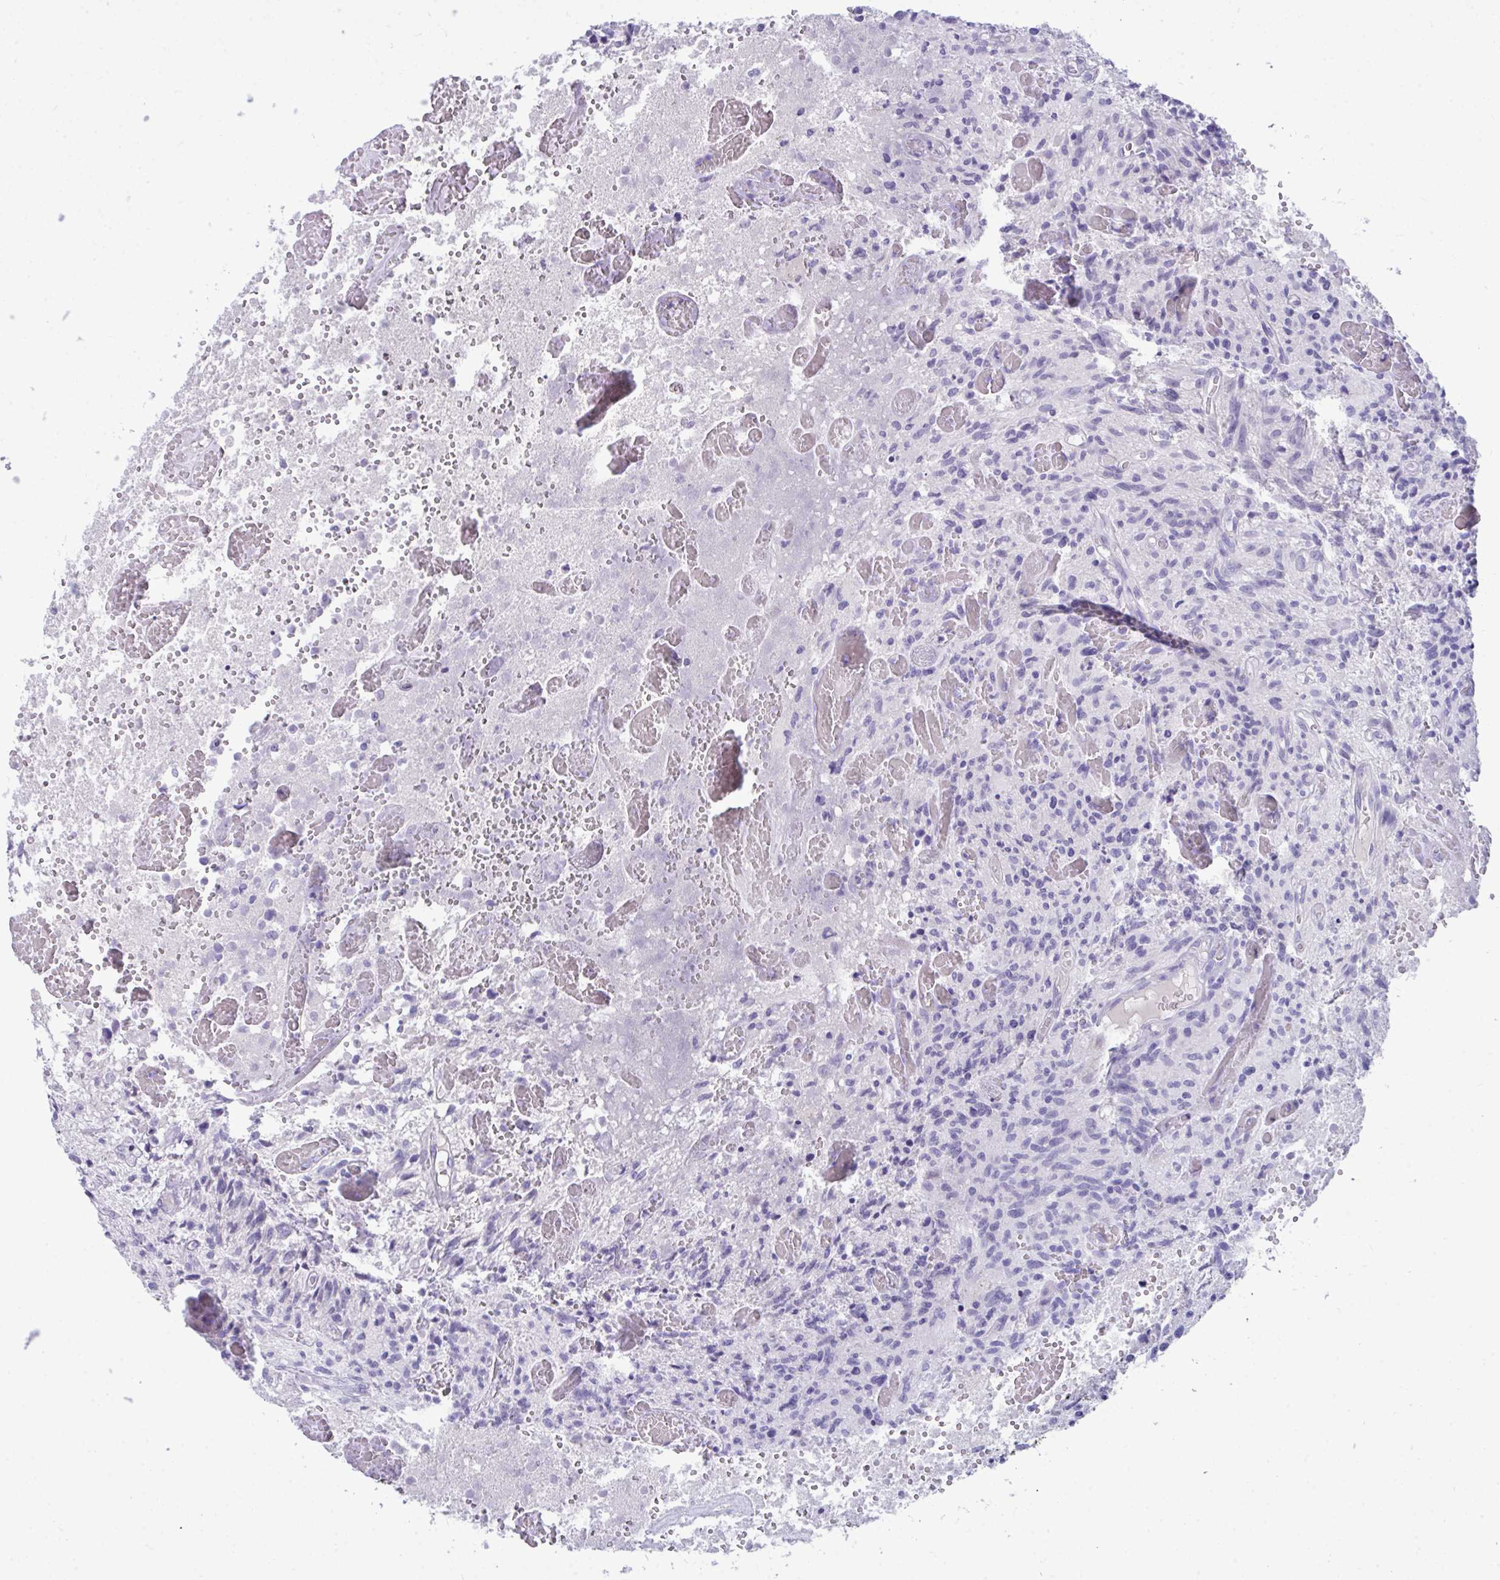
{"staining": {"intensity": "negative", "quantity": "none", "location": "none"}, "tissue": "glioma", "cell_type": "Tumor cells", "image_type": "cancer", "snomed": [{"axis": "morphology", "description": "Glioma, malignant, High grade"}, {"axis": "topography", "description": "Brain"}], "caption": "A high-resolution photomicrograph shows immunohistochemistry (IHC) staining of glioma, which displays no significant expression in tumor cells.", "gene": "PIGZ", "patient": {"sex": "male", "age": 75}}